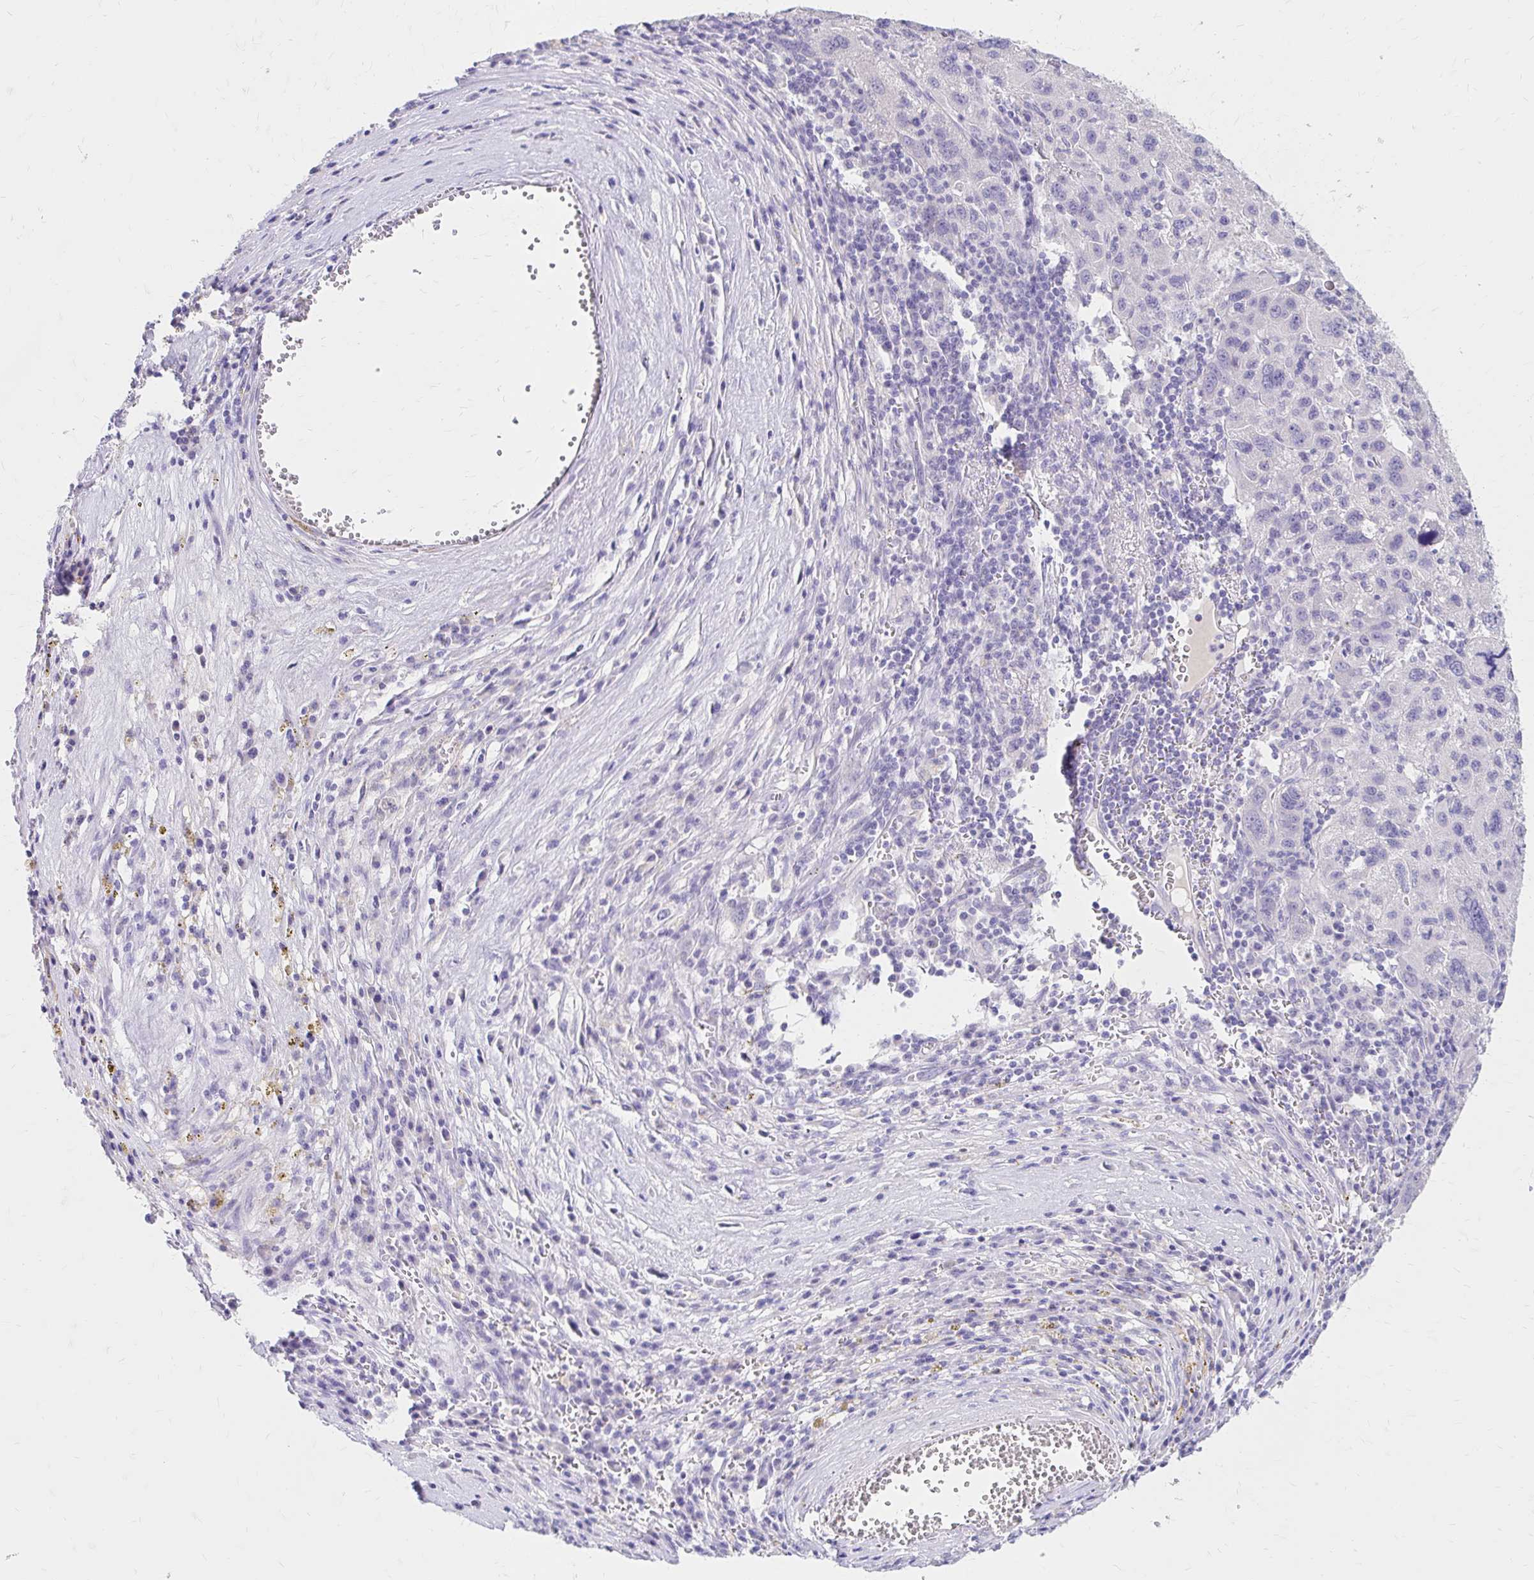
{"staining": {"intensity": "negative", "quantity": "none", "location": "none"}, "tissue": "liver cancer", "cell_type": "Tumor cells", "image_type": "cancer", "snomed": [{"axis": "morphology", "description": "Carcinoma, Hepatocellular, NOS"}, {"axis": "topography", "description": "Liver"}], "caption": "There is no significant expression in tumor cells of liver cancer (hepatocellular carcinoma). (IHC, brightfield microscopy, high magnification).", "gene": "AZGP1", "patient": {"sex": "female", "age": 77}}